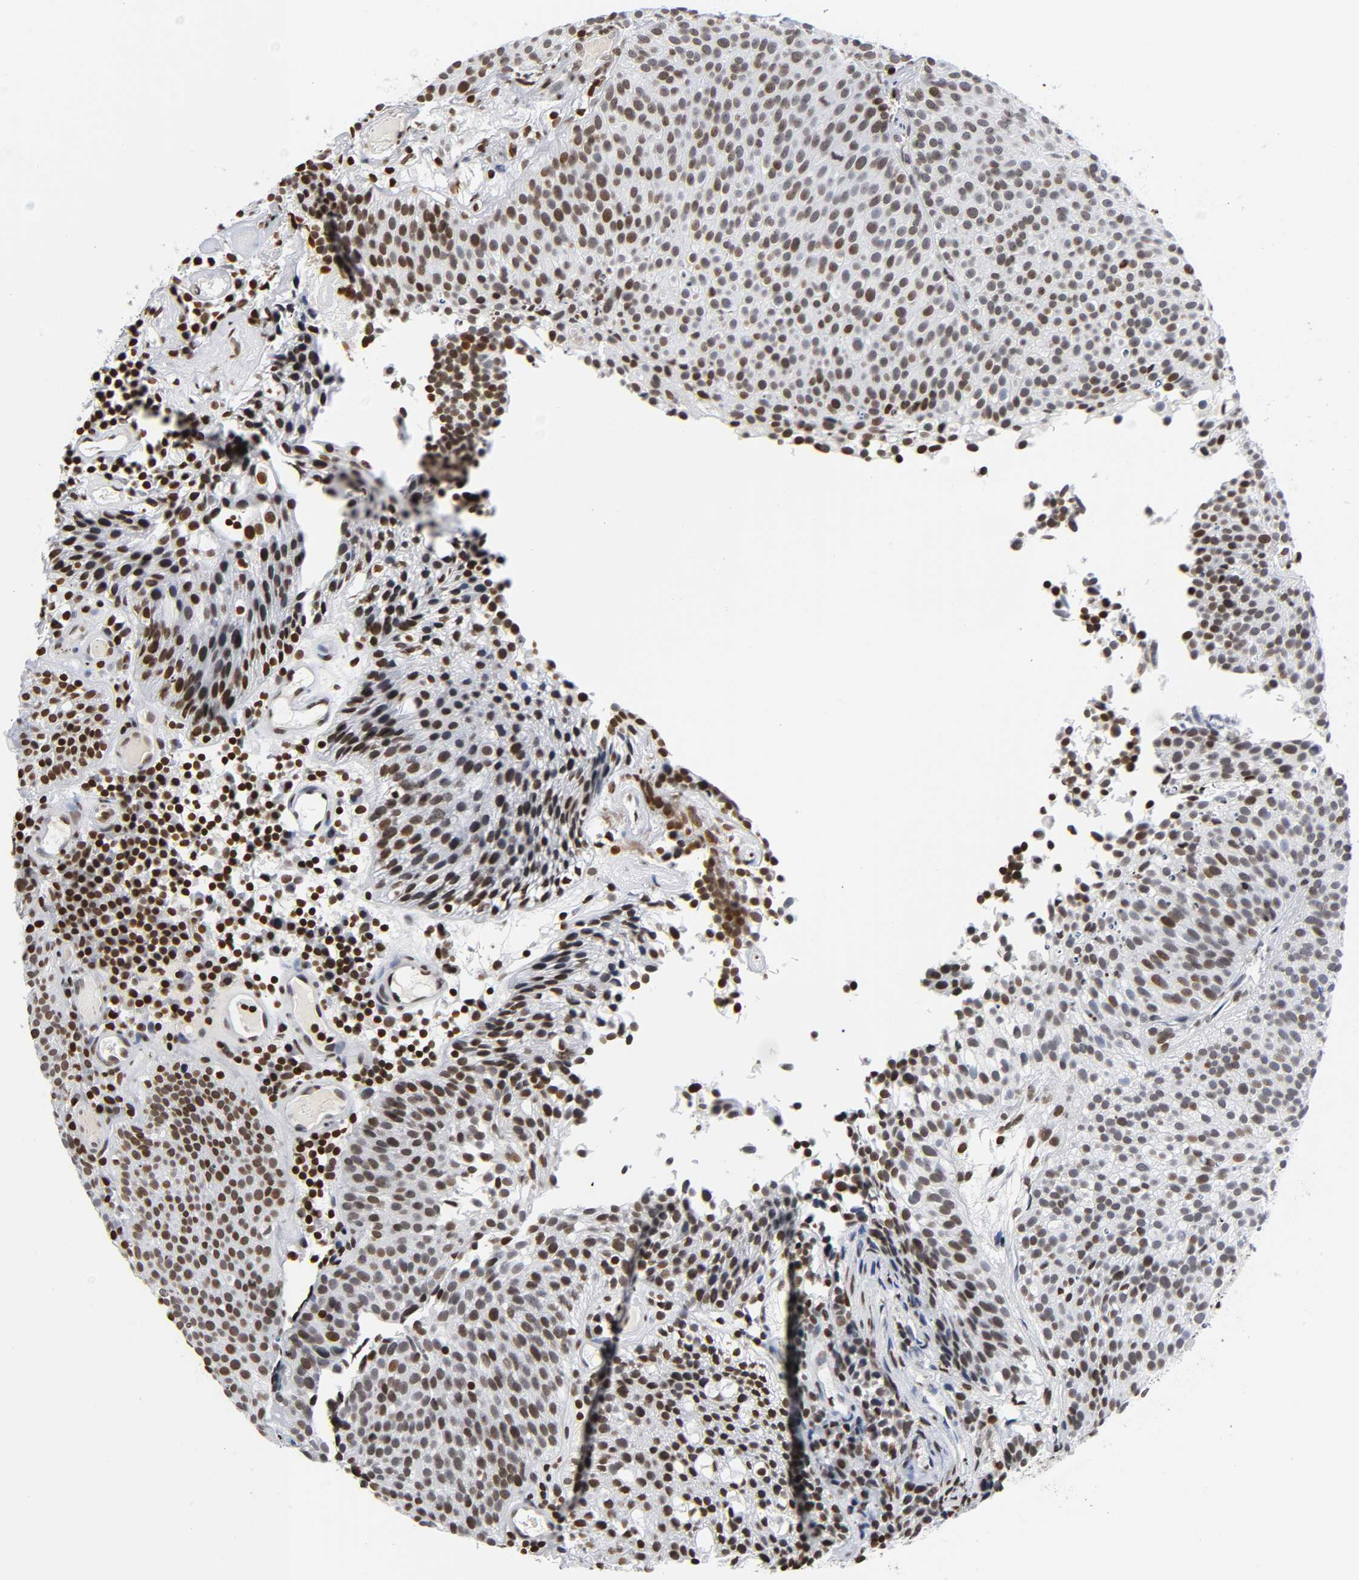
{"staining": {"intensity": "moderate", "quantity": ">75%", "location": "nuclear"}, "tissue": "urothelial cancer", "cell_type": "Tumor cells", "image_type": "cancer", "snomed": [{"axis": "morphology", "description": "Urothelial carcinoma, Low grade"}, {"axis": "topography", "description": "Urinary bladder"}], "caption": "Moderate nuclear expression is present in about >75% of tumor cells in low-grade urothelial carcinoma.", "gene": "HOXA6", "patient": {"sex": "male", "age": 85}}